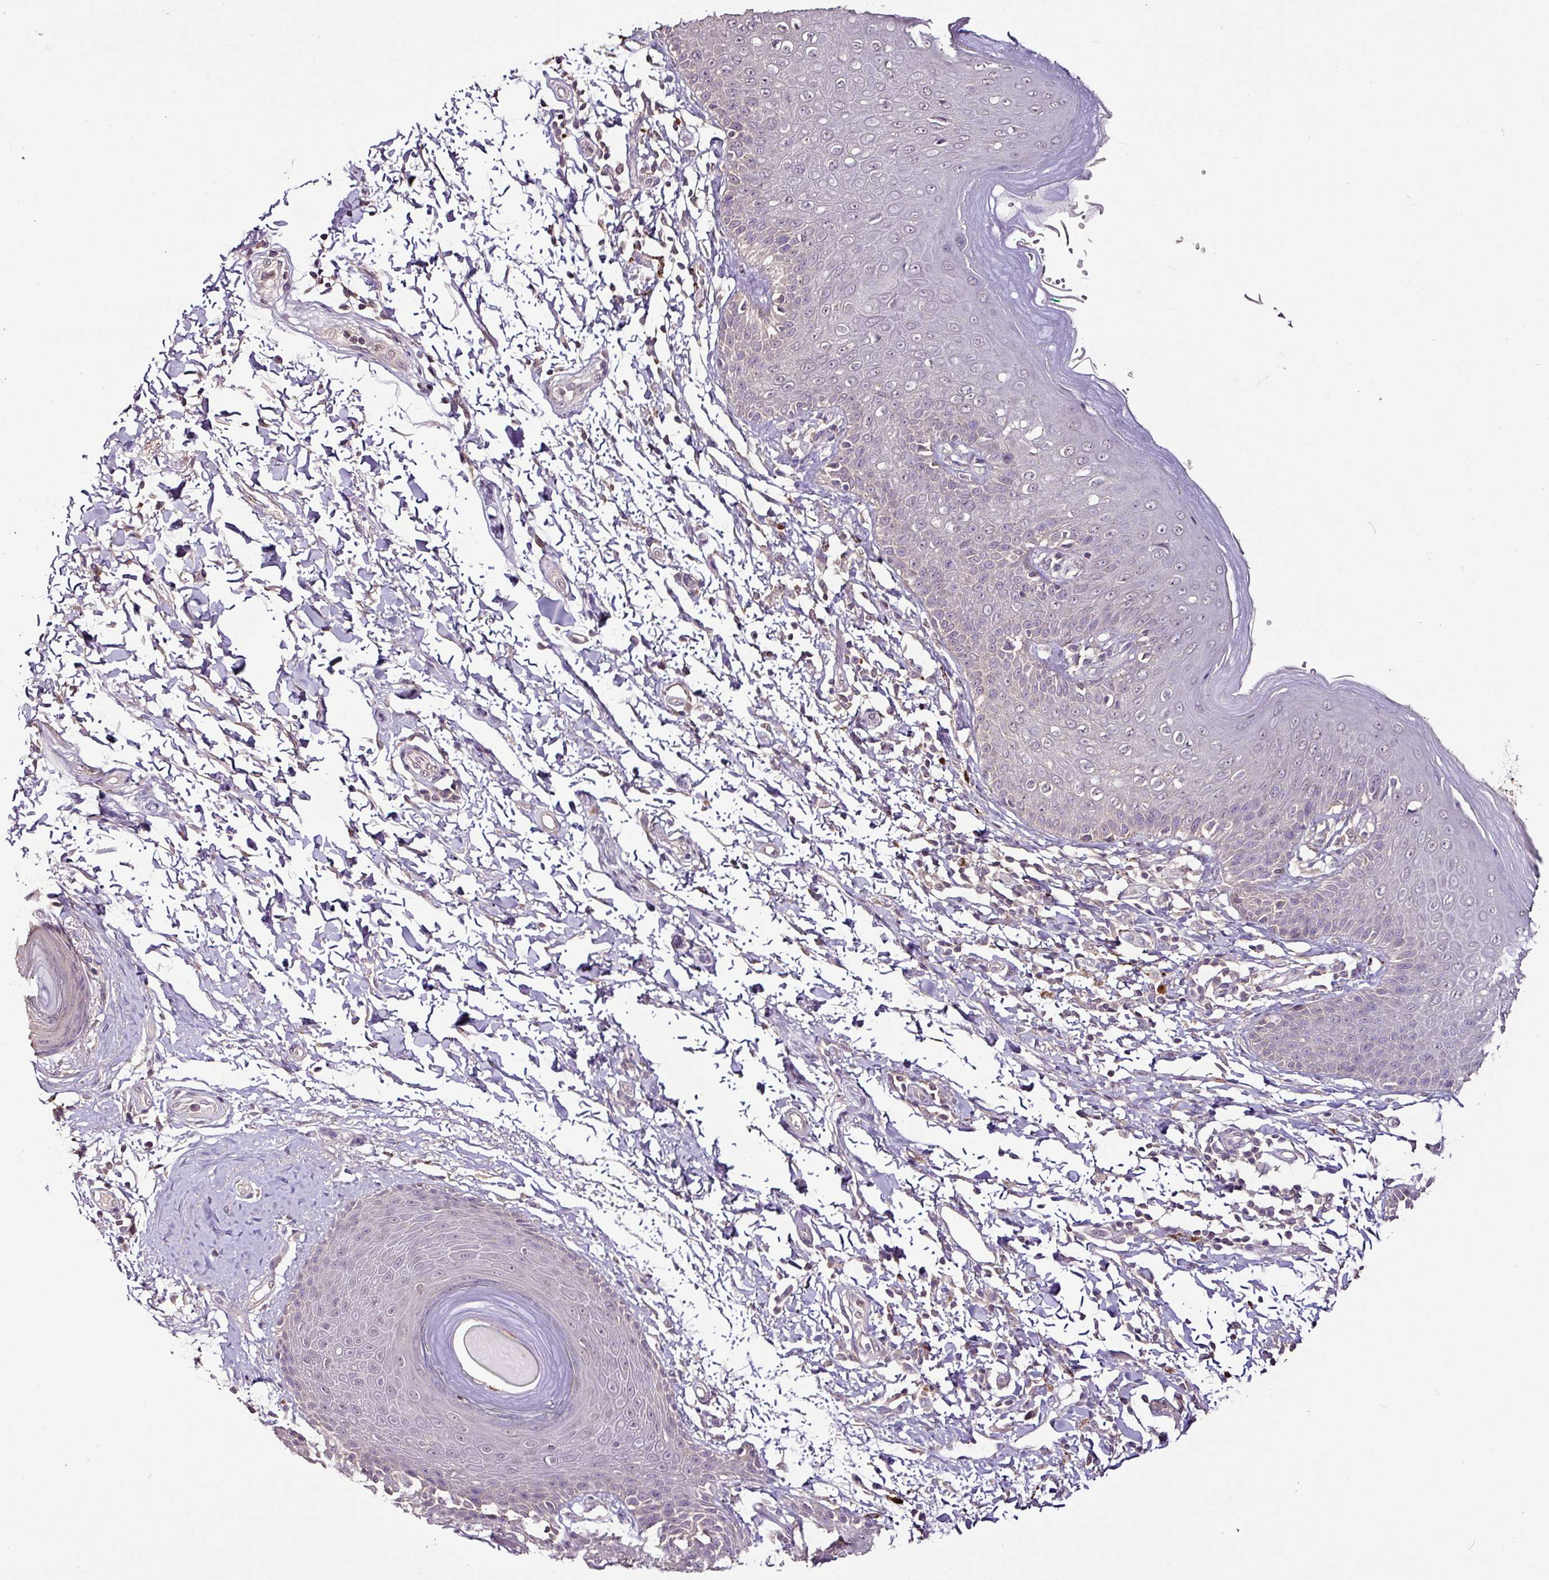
{"staining": {"intensity": "moderate", "quantity": "<25%", "location": "cytoplasmic/membranous"}, "tissue": "skin", "cell_type": "Epidermal cells", "image_type": "normal", "snomed": [{"axis": "morphology", "description": "Normal tissue, NOS"}, {"axis": "topography", "description": "Peripheral nerve tissue"}], "caption": "DAB (3,3'-diaminobenzidine) immunohistochemical staining of unremarkable human skin shows moderate cytoplasmic/membranous protein expression in about <25% of epidermal cells.", "gene": "RPL38", "patient": {"sex": "male", "age": 51}}